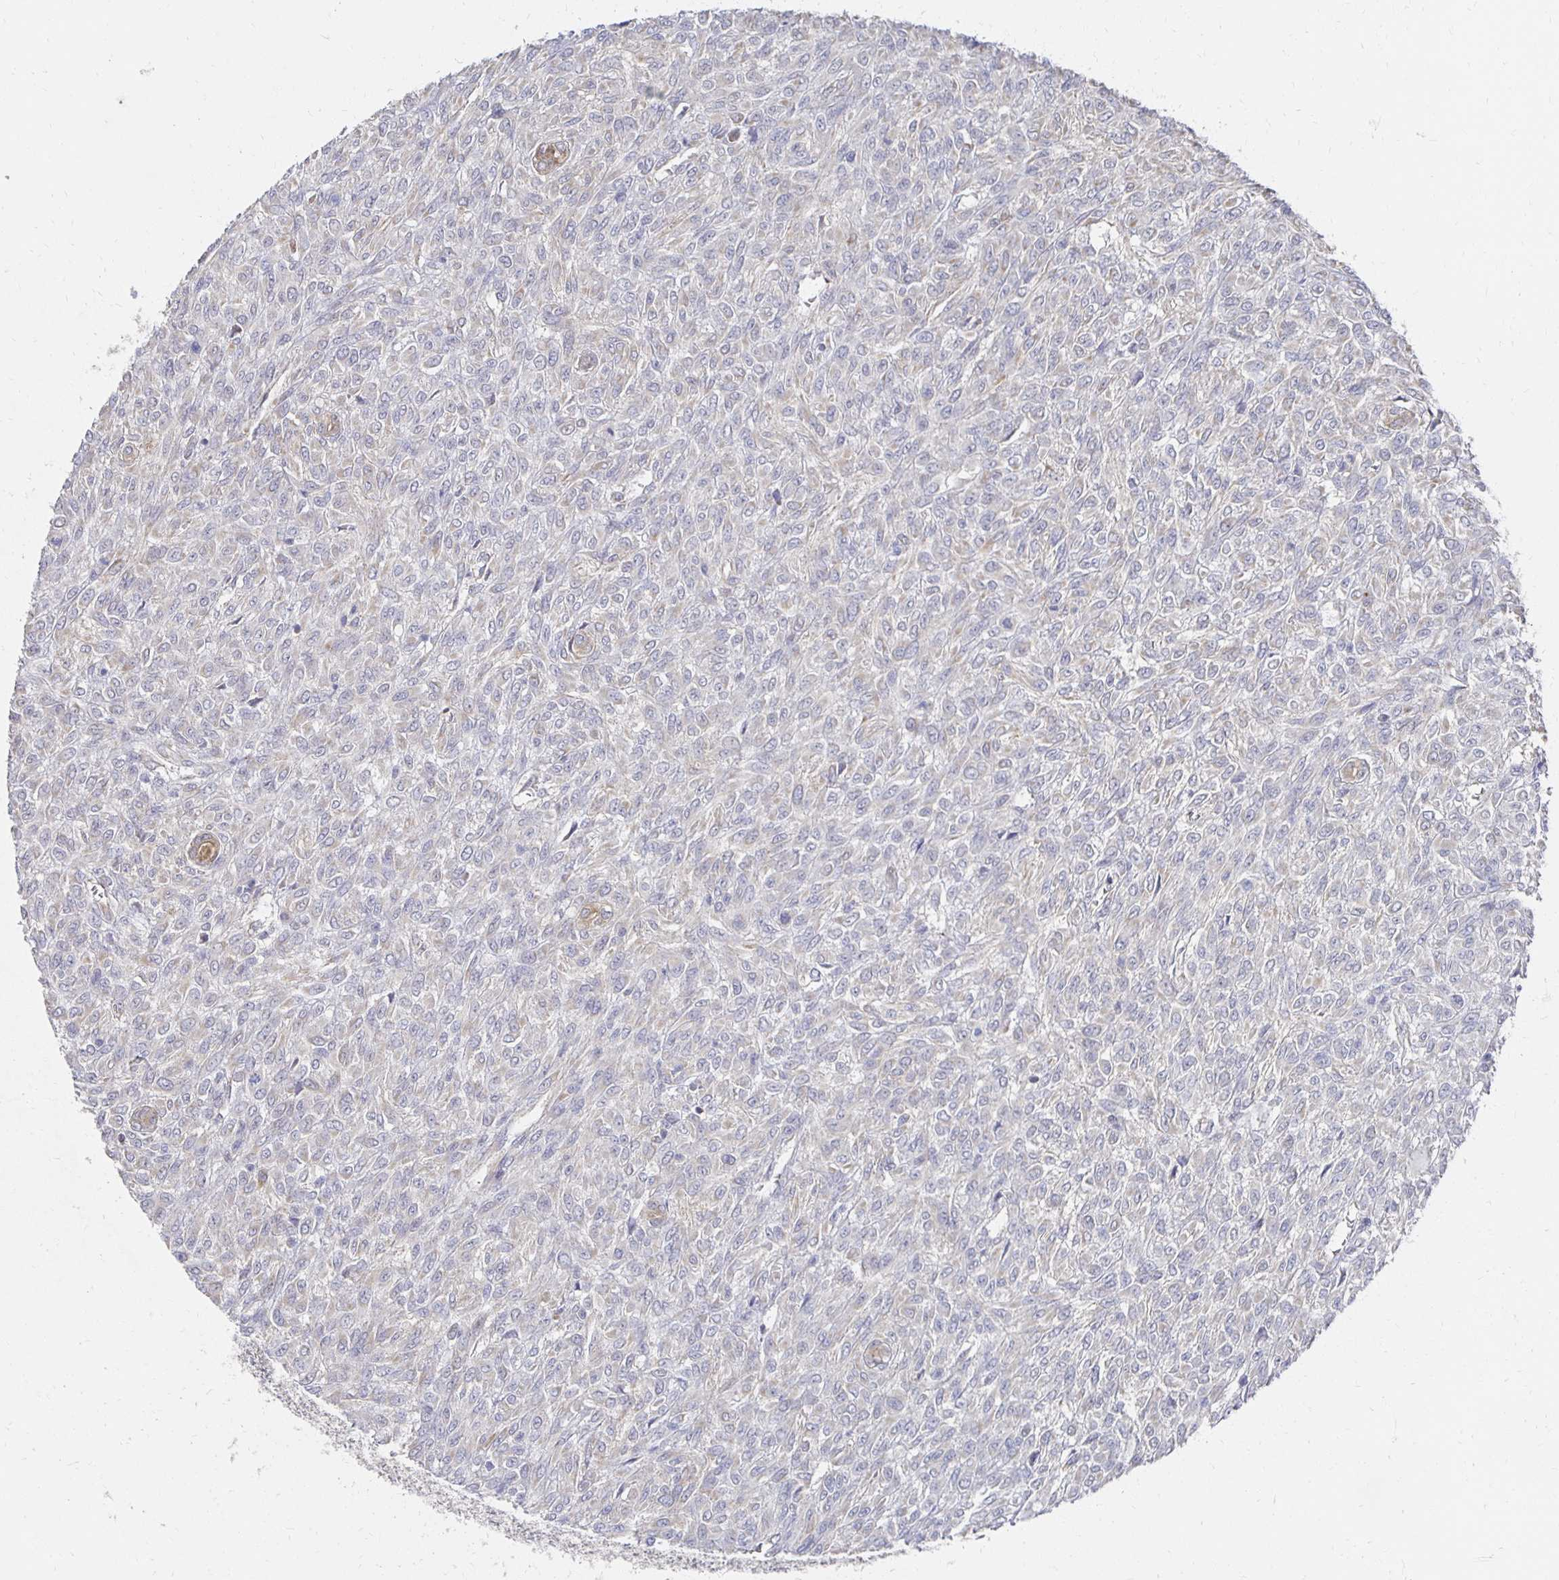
{"staining": {"intensity": "negative", "quantity": "none", "location": "none"}, "tissue": "renal cancer", "cell_type": "Tumor cells", "image_type": "cancer", "snomed": [{"axis": "morphology", "description": "Adenocarcinoma, NOS"}, {"axis": "topography", "description": "Kidney"}], "caption": "This is an immunohistochemistry photomicrograph of human renal cancer. There is no expression in tumor cells.", "gene": "NKX2-8", "patient": {"sex": "male", "age": 58}}